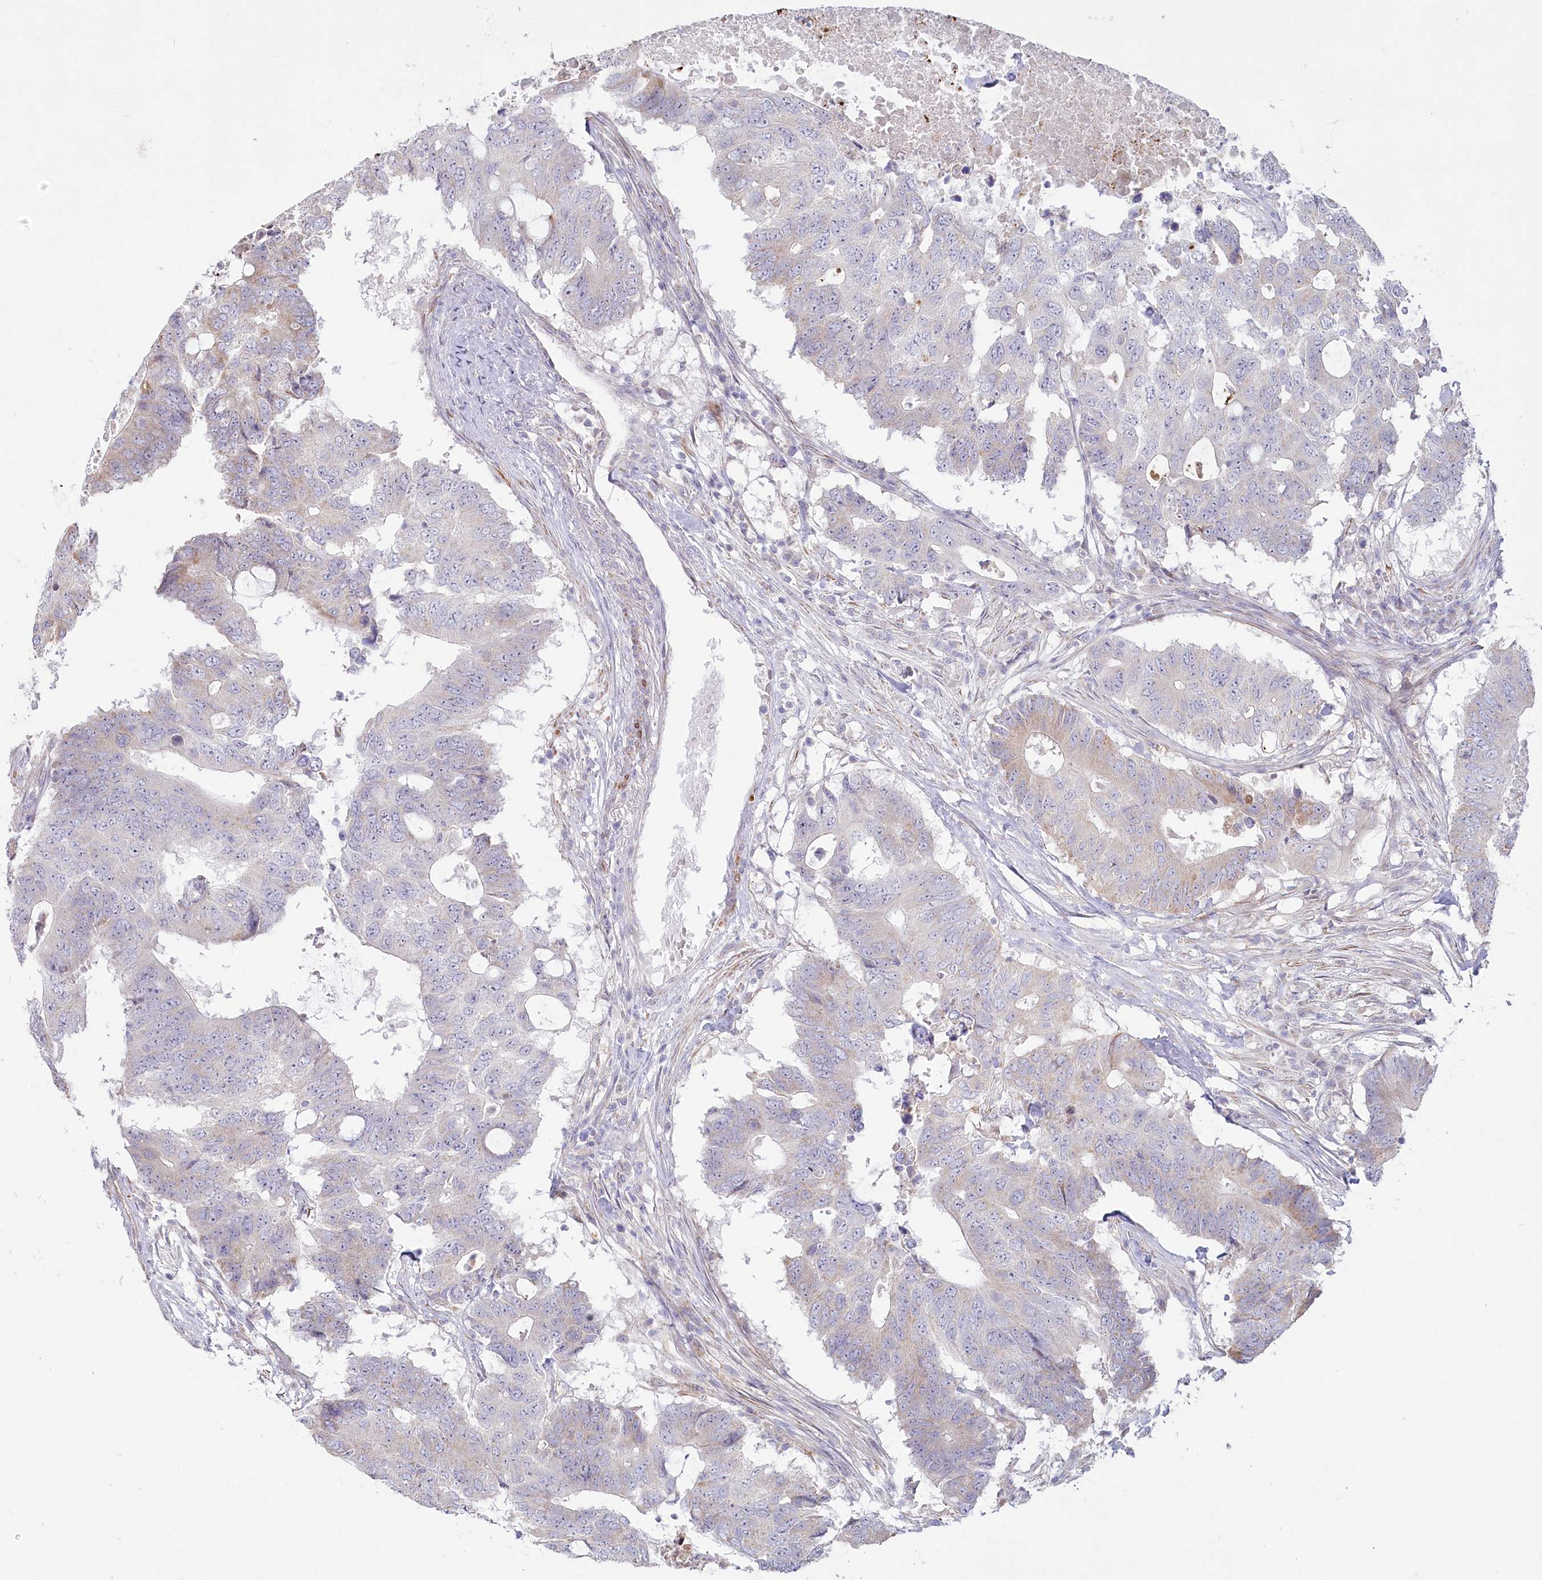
{"staining": {"intensity": "weak", "quantity": "<25%", "location": "cytoplasmic/membranous"}, "tissue": "colorectal cancer", "cell_type": "Tumor cells", "image_type": "cancer", "snomed": [{"axis": "morphology", "description": "Adenocarcinoma, NOS"}, {"axis": "topography", "description": "Colon"}], "caption": "Immunohistochemistry (IHC) photomicrograph of colorectal cancer stained for a protein (brown), which exhibits no staining in tumor cells. (Immunohistochemistry, brightfield microscopy, high magnification).", "gene": "MTG1", "patient": {"sex": "male", "age": 71}}